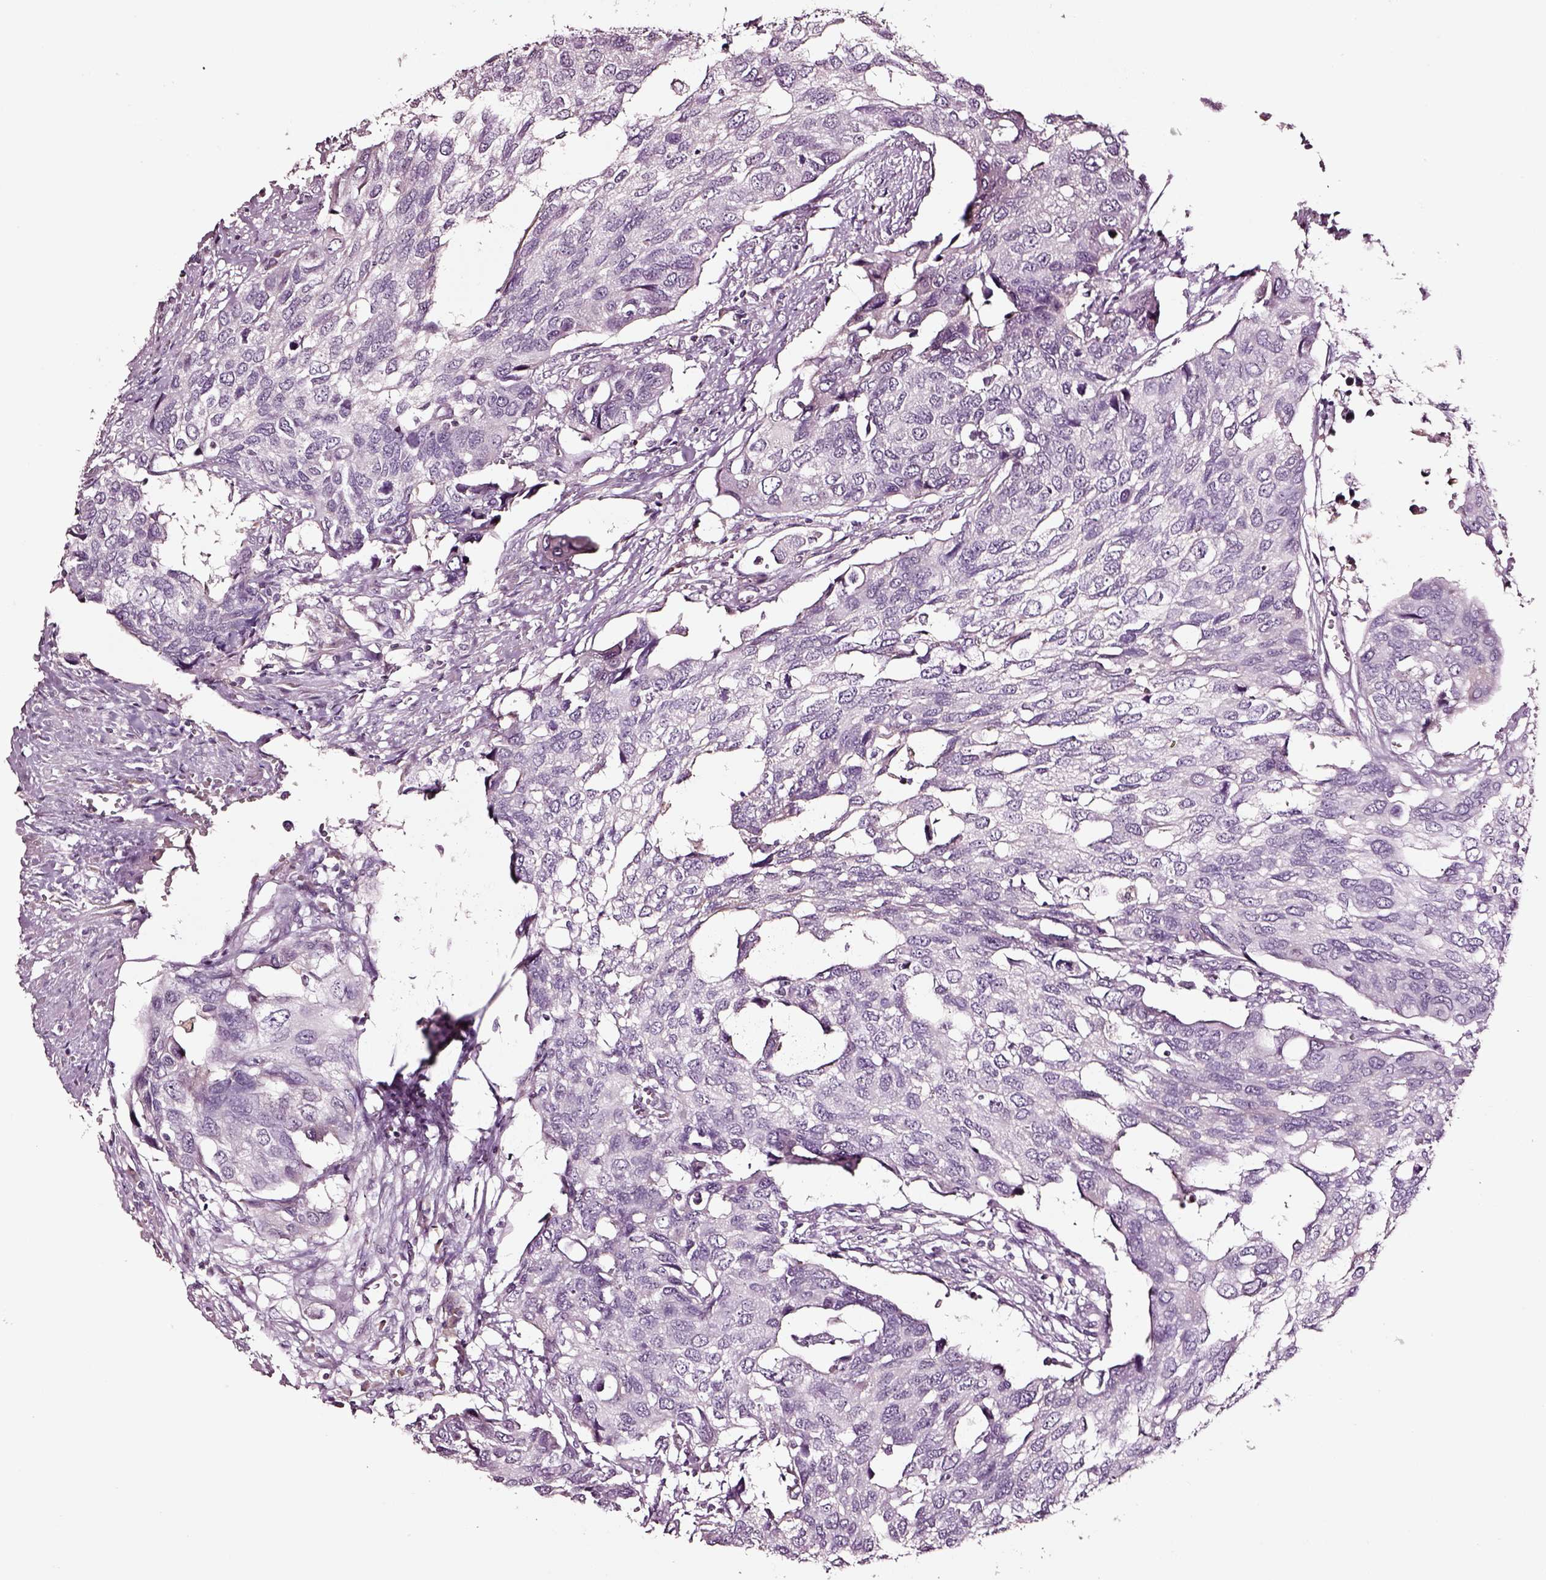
{"staining": {"intensity": "negative", "quantity": "none", "location": "none"}, "tissue": "urothelial cancer", "cell_type": "Tumor cells", "image_type": "cancer", "snomed": [{"axis": "morphology", "description": "Urothelial carcinoma, High grade"}, {"axis": "topography", "description": "Urinary bladder"}], "caption": "Human urothelial cancer stained for a protein using immunohistochemistry (IHC) demonstrates no staining in tumor cells.", "gene": "SMIM17", "patient": {"sex": "male", "age": 60}}